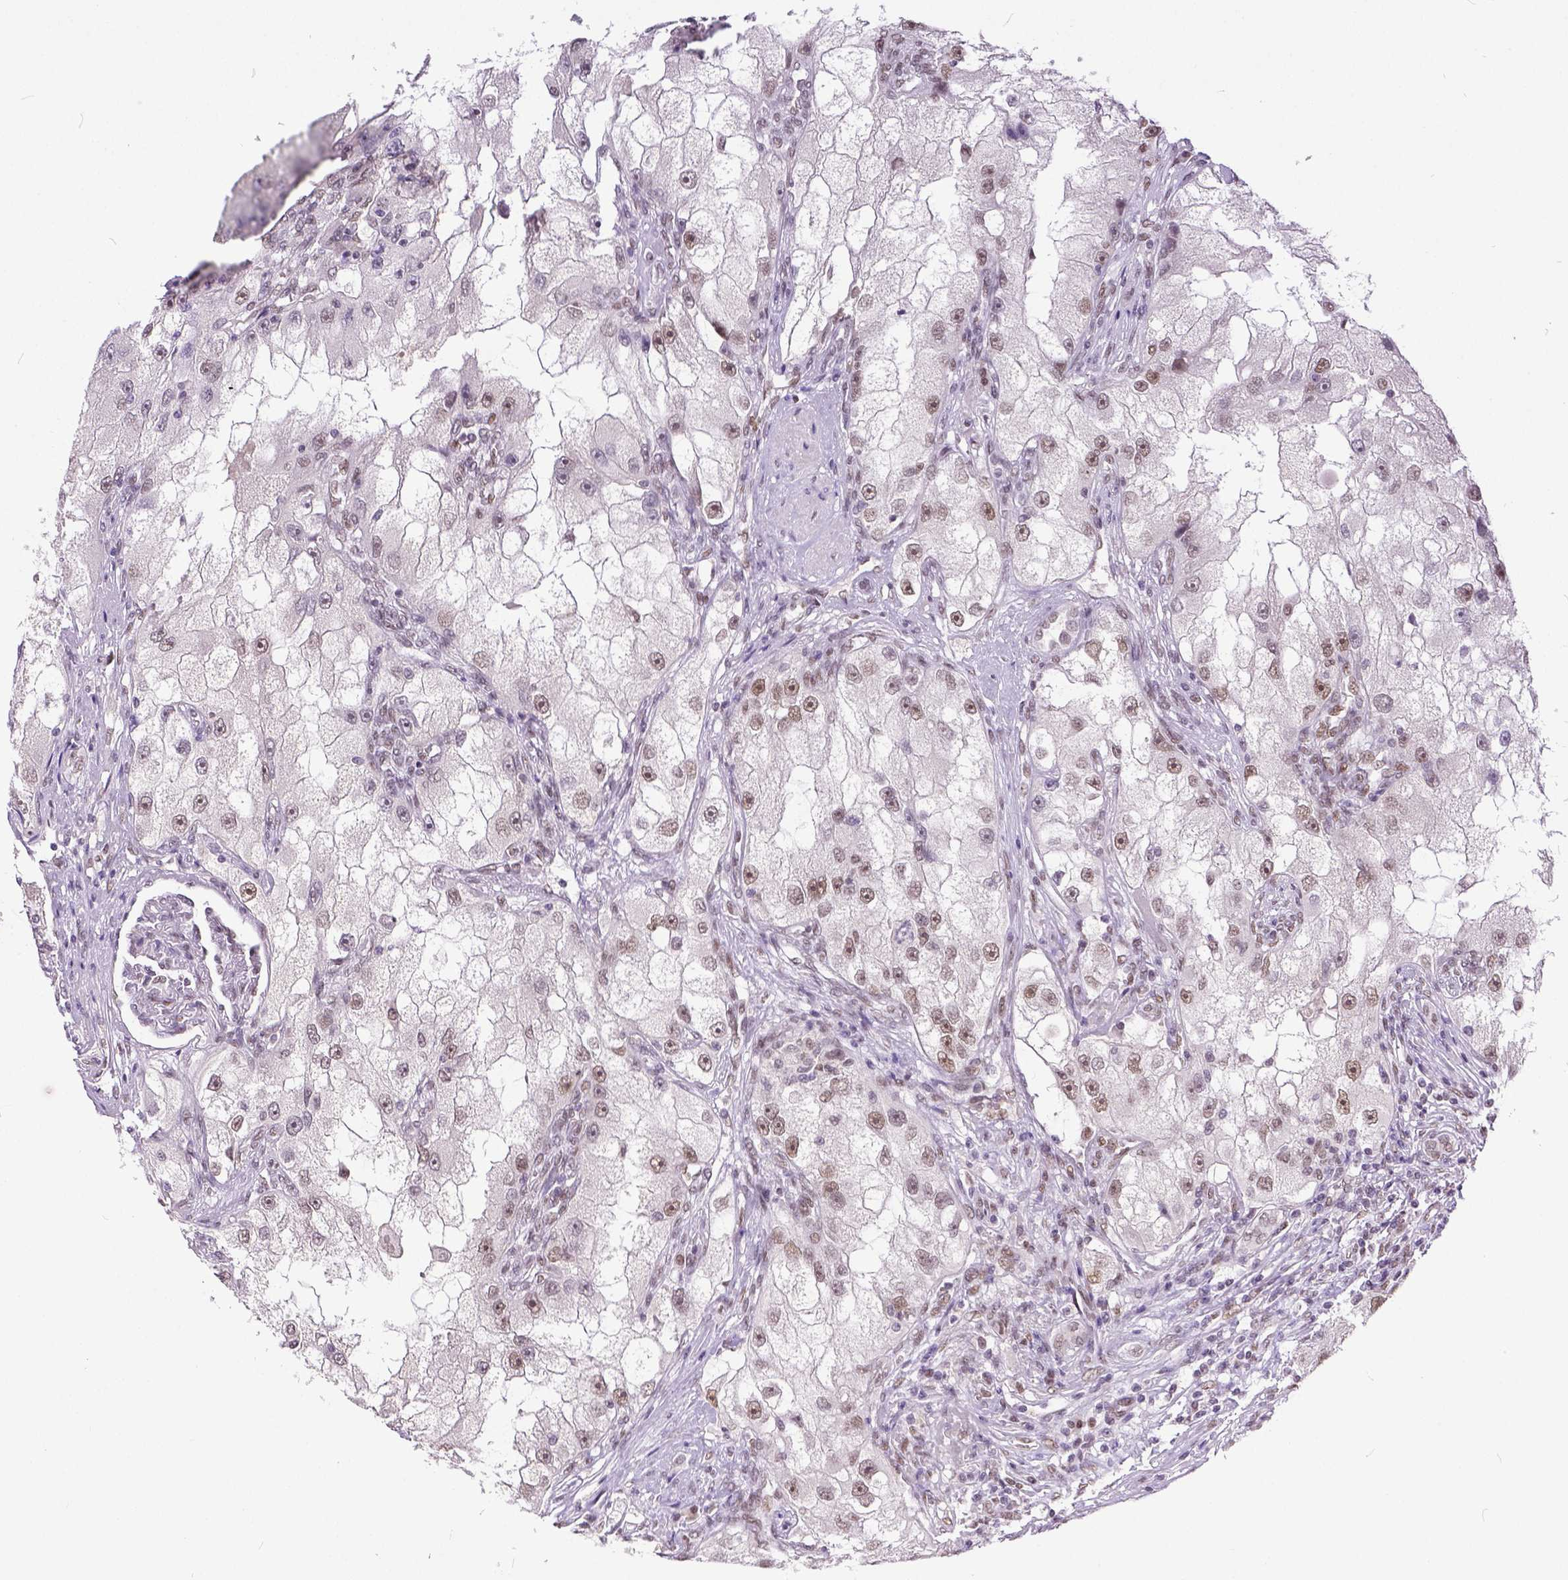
{"staining": {"intensity": "moderate", "quantity": ">75%", "location": "nuclear"}, "tissue": "renal cancer", "cell_type": "Tumor cells", "image_type": "cancer", "snomed": [{"axis": "morphology", "description": "Adenocarcinoma, NOS"}, {"axis": "topography", "description": "Kidney"}], "caption": "Brown immunohistochemical staining in adenocarcinoma (renal) exhibits moderate nuclear staining in approximately >75% of tumor cells. (Stains: DAB in brown, nuclei in blue, Microscopy: brightfield microscopy at high magnification).", "gene": "ERCC1", "patient": {"sex": "male", "age": 63}}